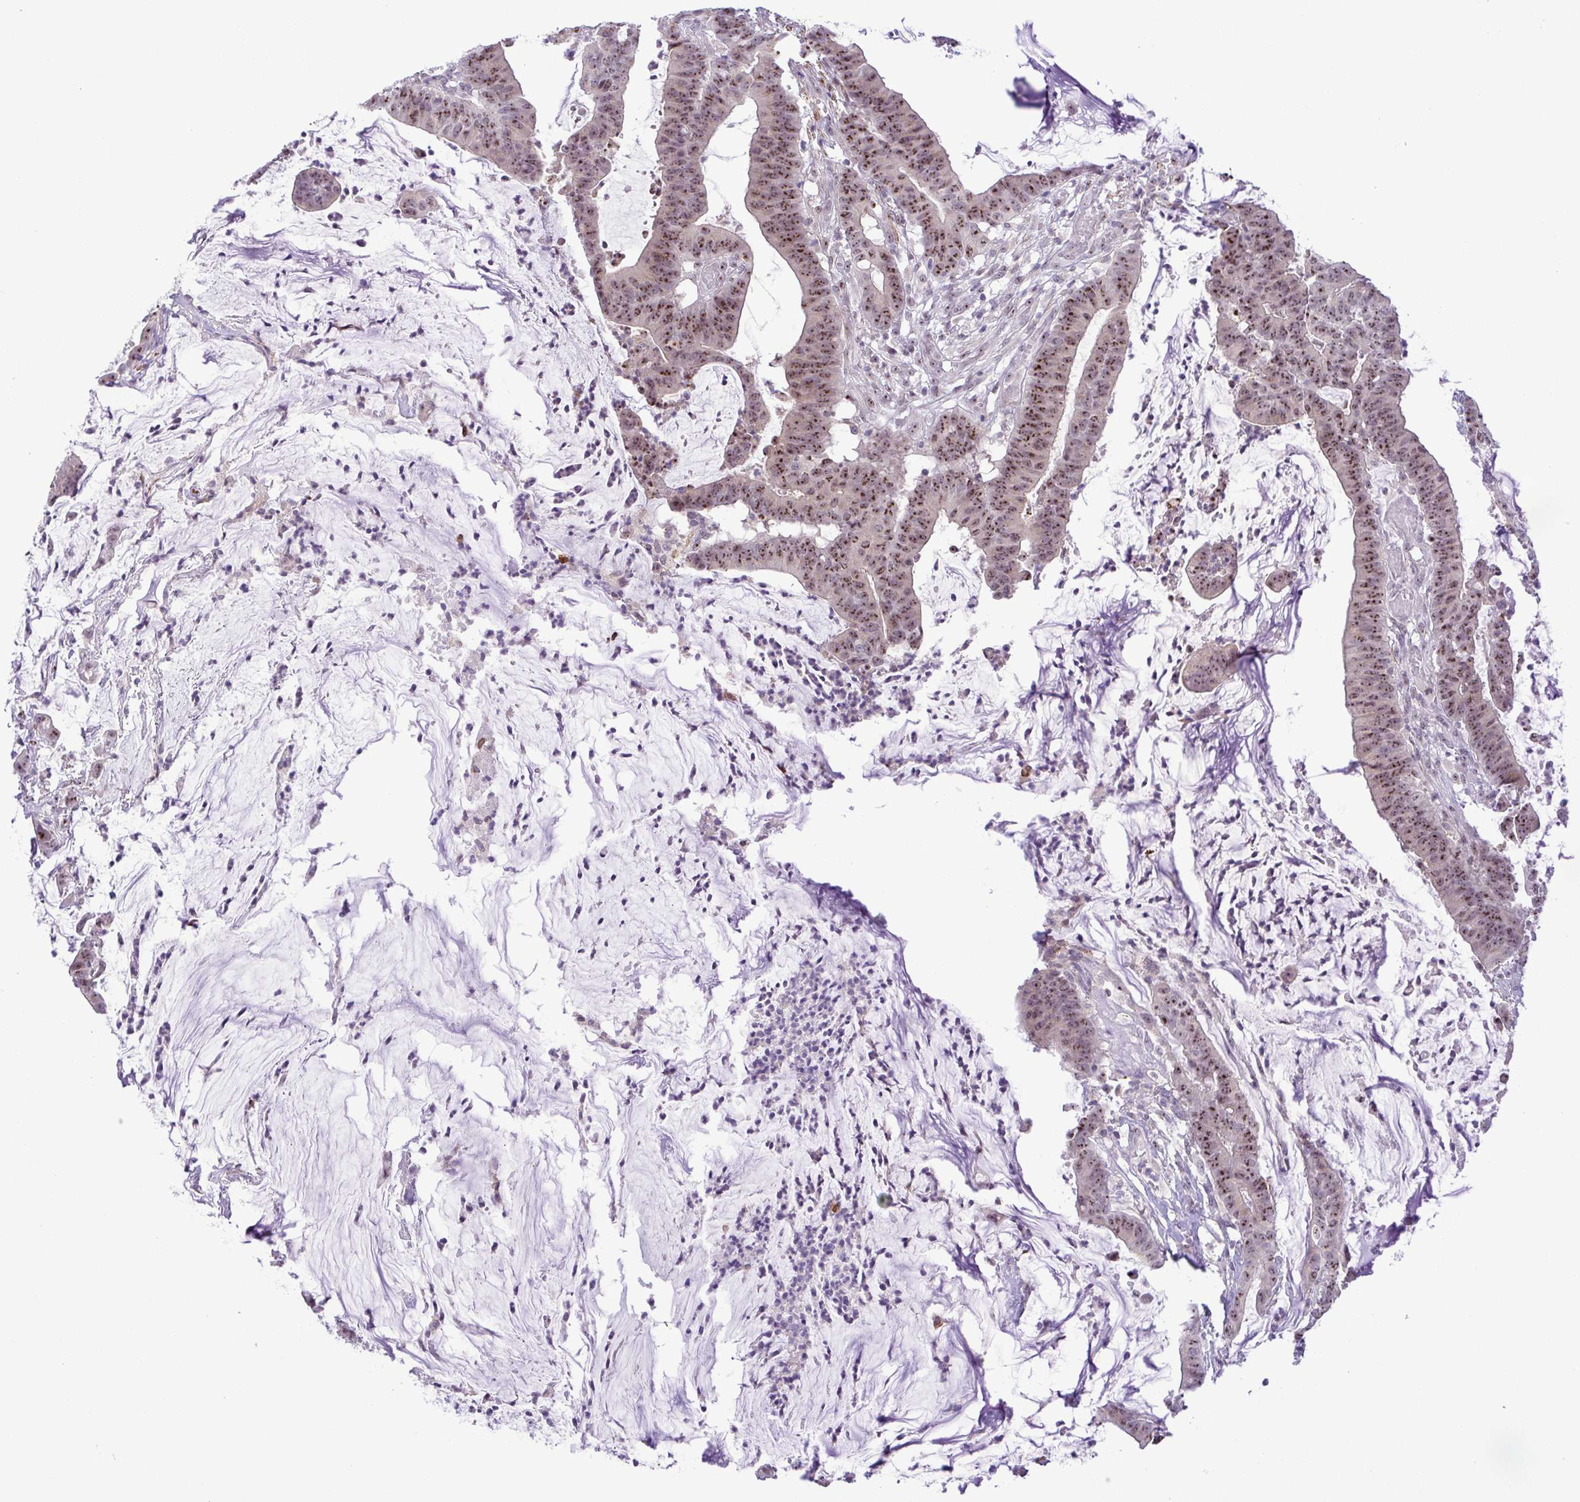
{"staining": {"intensity": "moderate", "quantity": ">75%", "location": "nuclear"}, "tissue": "colorectal cancer", "cell_type": "Tumor cells", "image_type": "cancer", "snomed": [{"axis": "morphology", "description": "Adenocarcinoma, NOS"}, {"axis": "topography", "description": "Colon"}], "caption": "Immunohistochemical staining of human colorectal cancer exhibits moderate nuclear protein expression in about >75% of tumor cells.", "gene": "RSL24D1", "patient": {"sex": "female", "age": 78}}